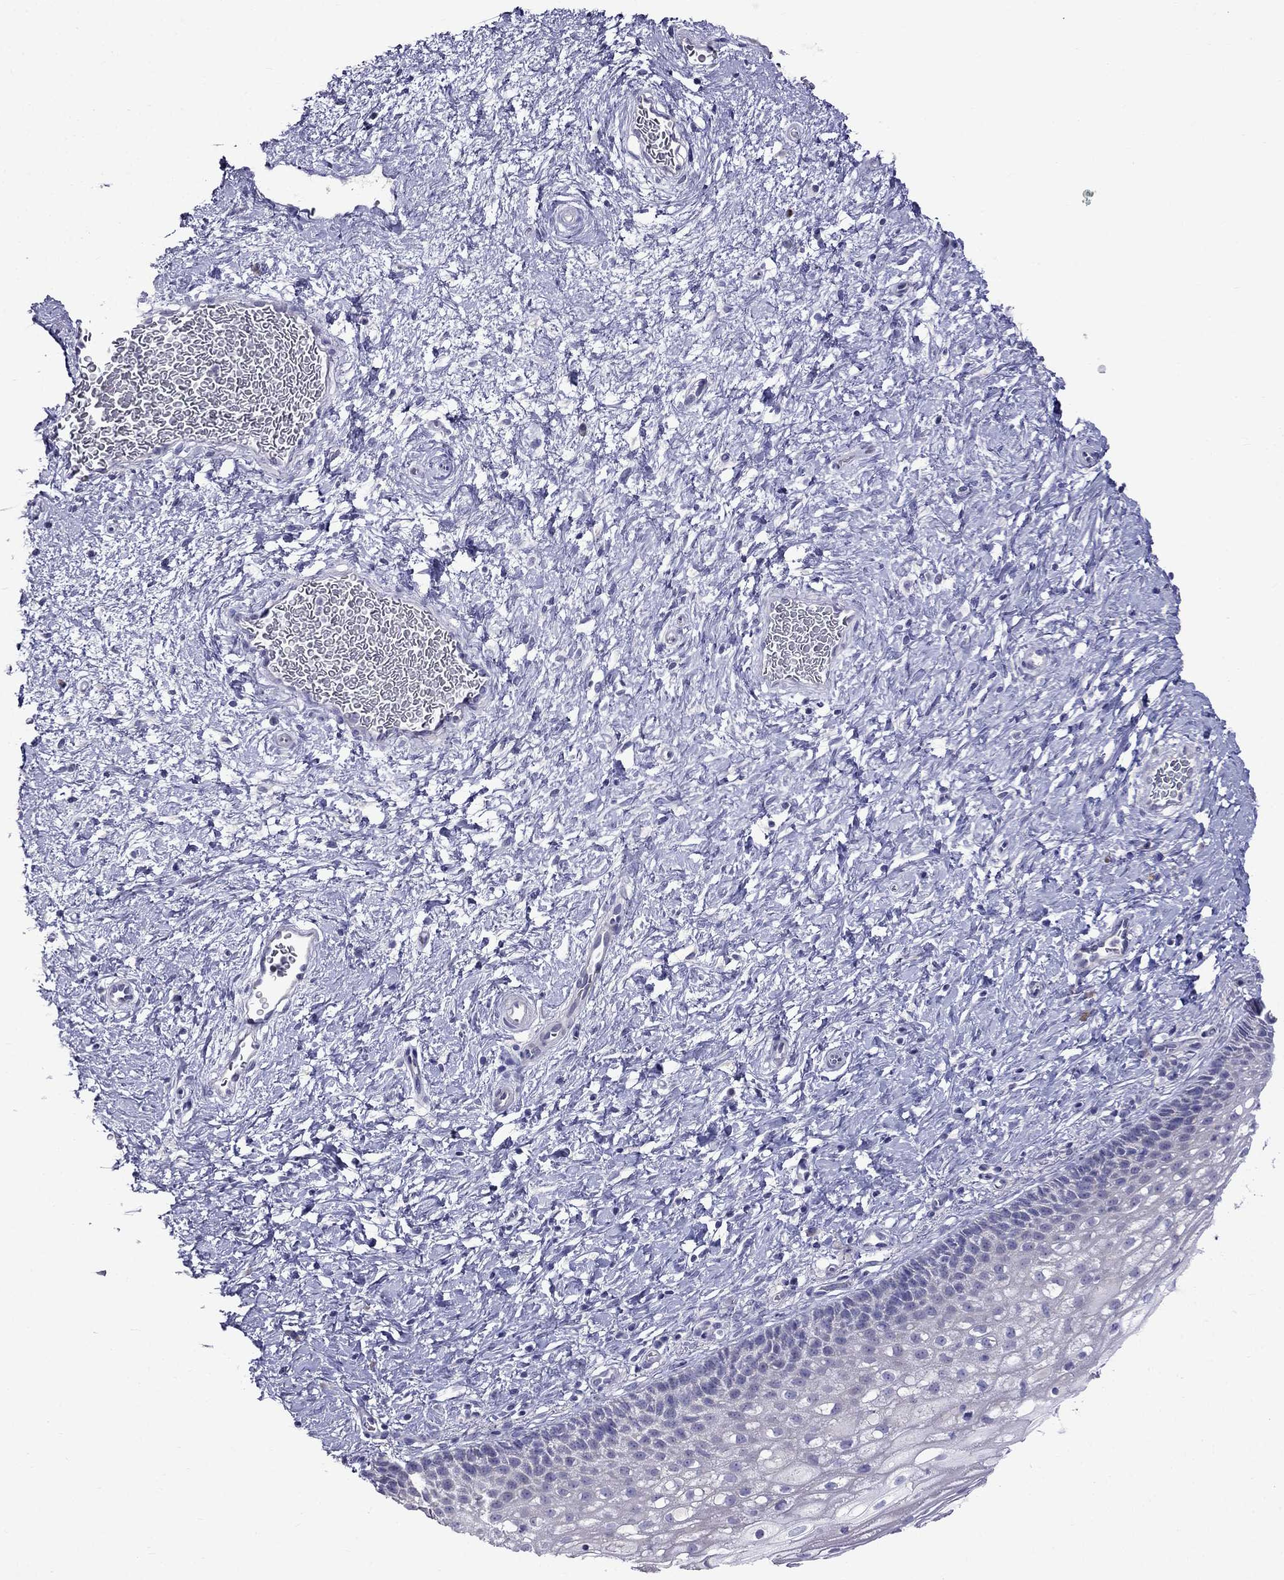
{"staining": {"intensity": "negative", "quantity": "none", "location": "none"}, "tissue": "cervix", "cell_type": "Glandular cells", "image_type": "normal", "snomed": [{"axis": "morphology", "description": "Normal tissue, NOS"}, {"axis": "topography", "description": "Cervix"}], "caption": "DAB (3,3'-diaminobenzidine) immunohistochemical staining of unremarkable cervix exhibits no significant expression in glandular cells.", "gene": "PATE1", "patient": {"sex": "female", "age": 34}}